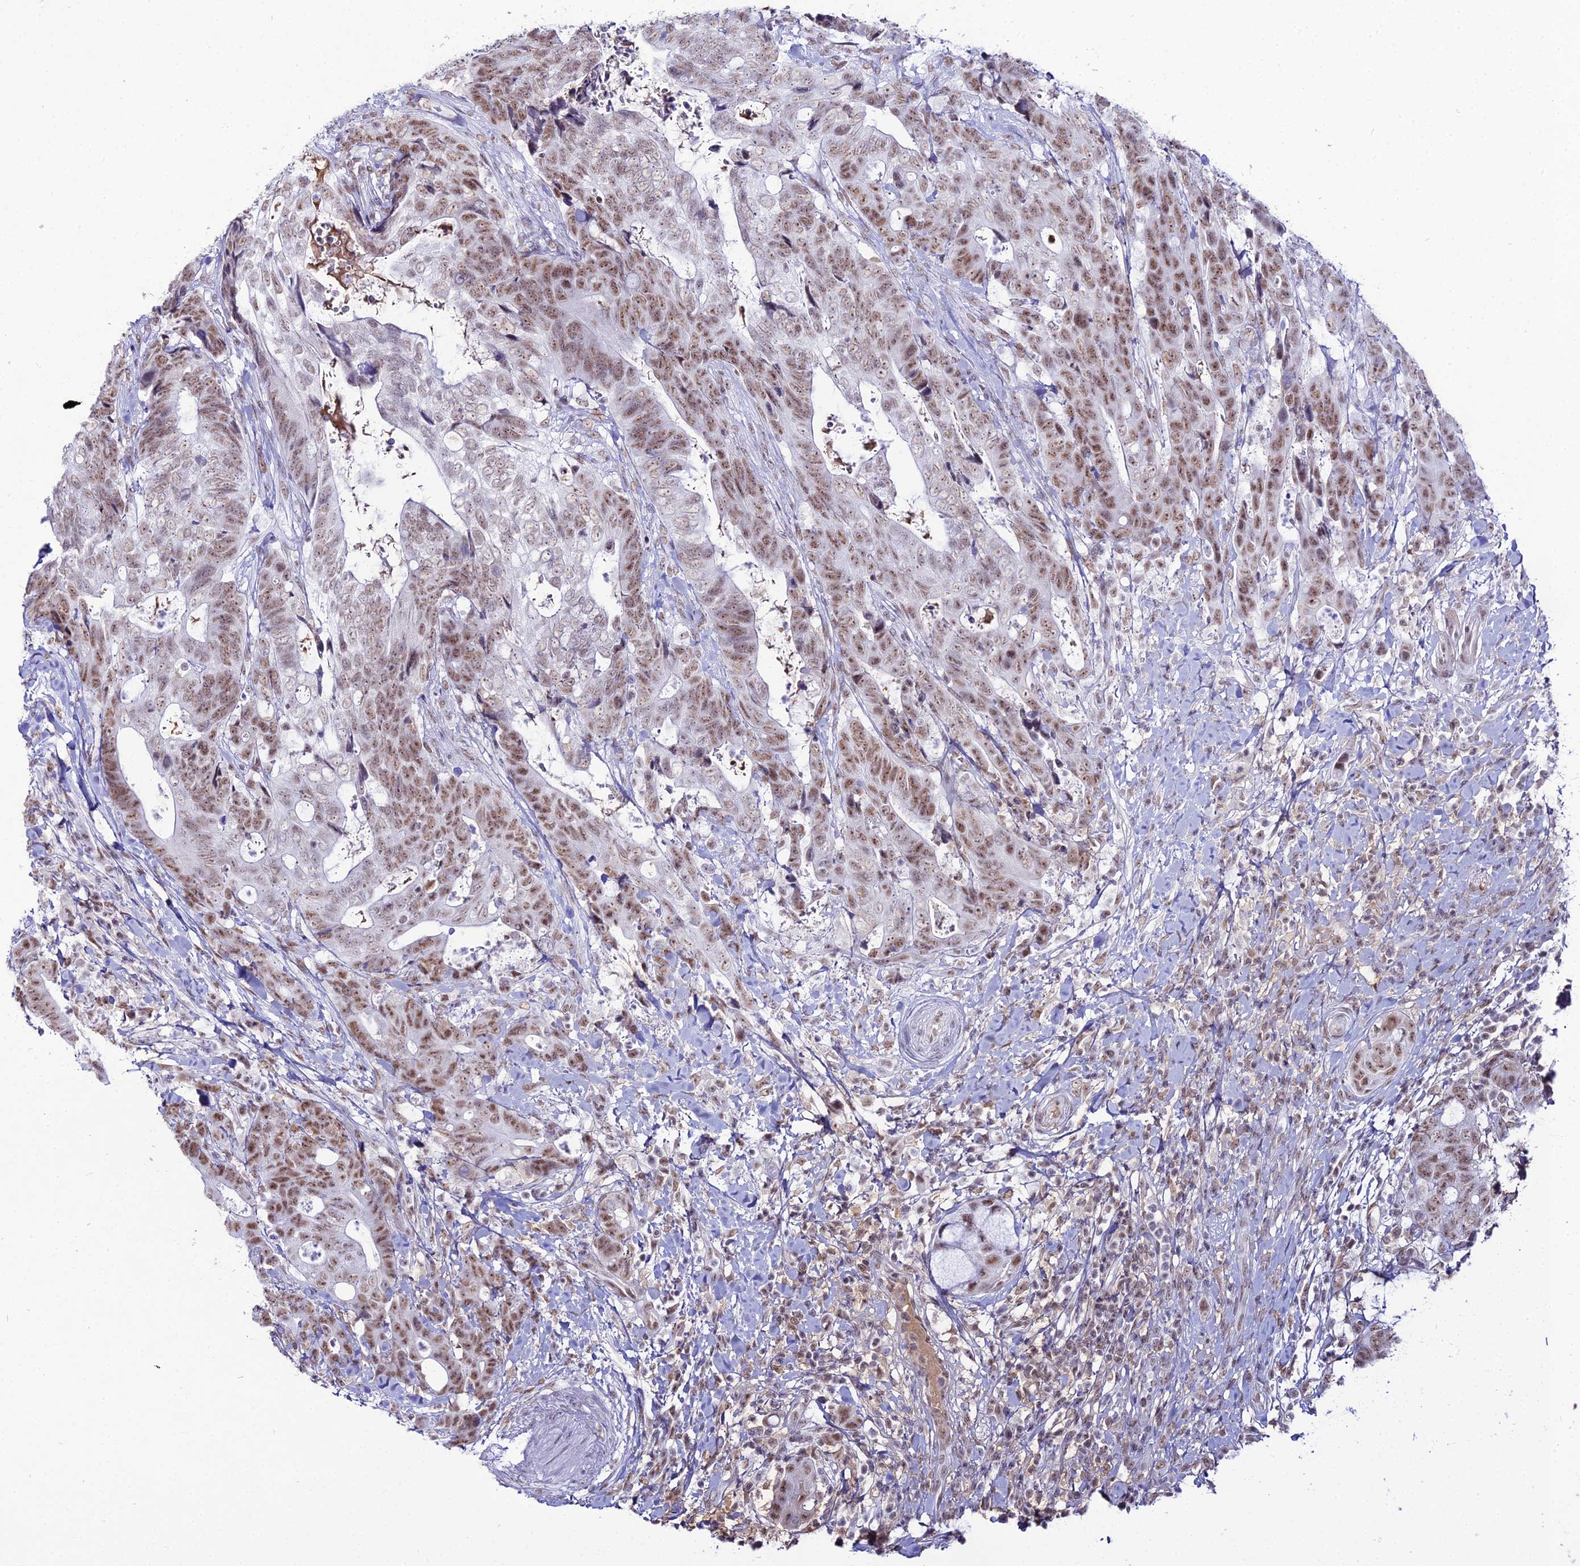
{"staining": {"intensity": "moderate", "quantity": "25%-75%", "location": "nuclear"}, "tissue": "colorectal cancer", "cell_type": "Tumor cells", "image_type": "cancer", "snomed": [{"axis": "morphology", "description": "Adenocarcinoma, NOS"}, {"axis": "topography", "description": "Colon"}], "caption": "The histopathology image demonstrates staining of colorectal cancer, revealing moderate nuclear protein expression (brown color) within tumor cells.", "gene": "RBM12", "patient": {"sex": "female", "age": 82}}